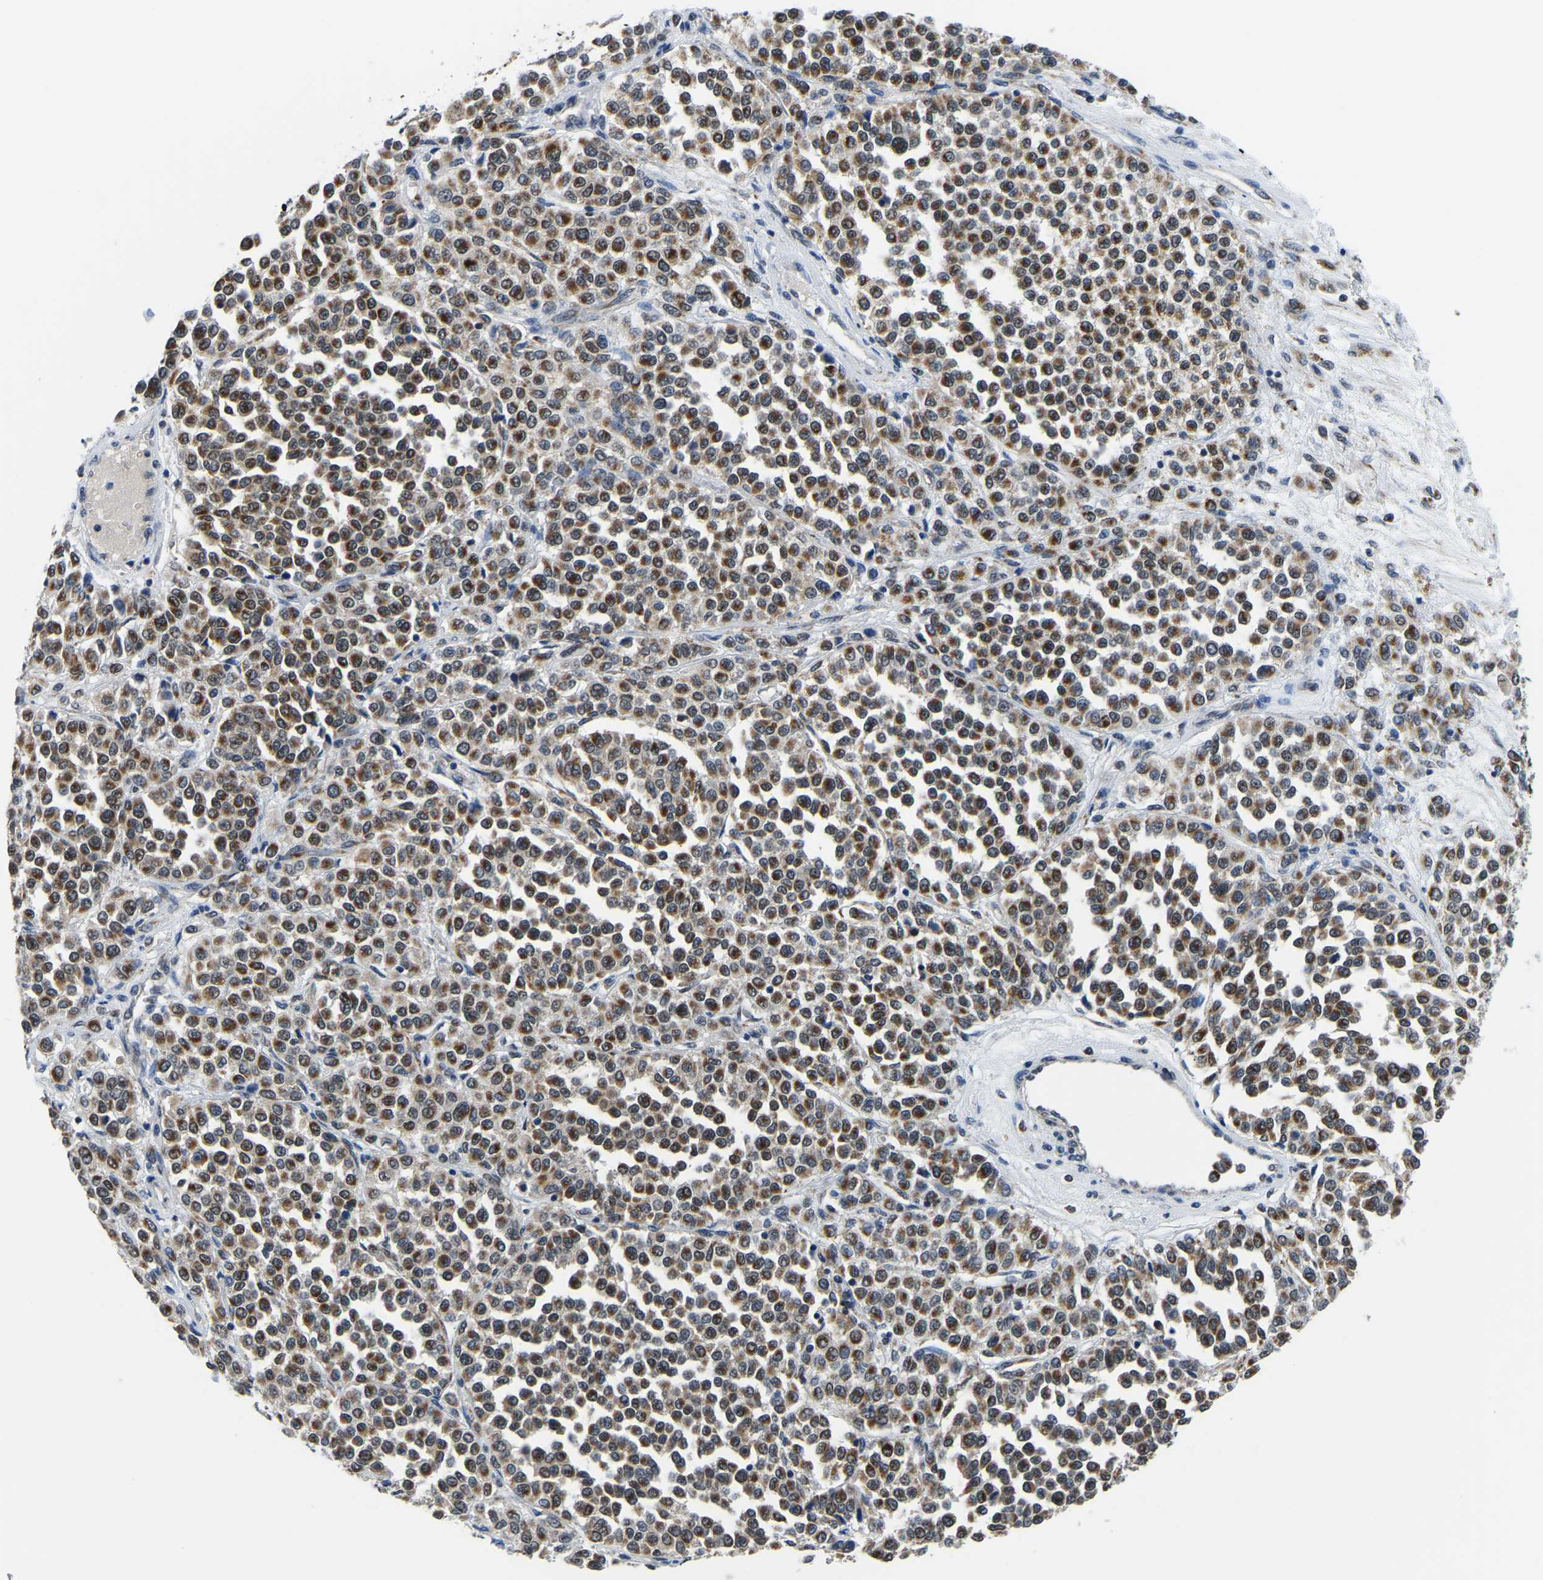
{"staining": {"intensity": "moderate", "quantity": ">75%", "location": "cytoplasmic/membranous,nuclear"}, "tissue": "melanoma", "cell_type": "Tumor cells", "image_type": "cancer", "snomed": [{"axis": "morphology", "description": "Malignant melanoma, Metastatic site"}, {"axis": "topography", "description": "Pancreas"}], "caption": "Protein expression analysis of human melanoma reveals moderate cytoplasmic/membranous and nuclear expression in about >75% of tumor cells. The staining is performed using DAB brown chromogen to label protein expression. The nuclei are counter-stained blue using hematoxylin.", "gene": "BNIP3L", "patient": {"sex": "female", "age": 30}}